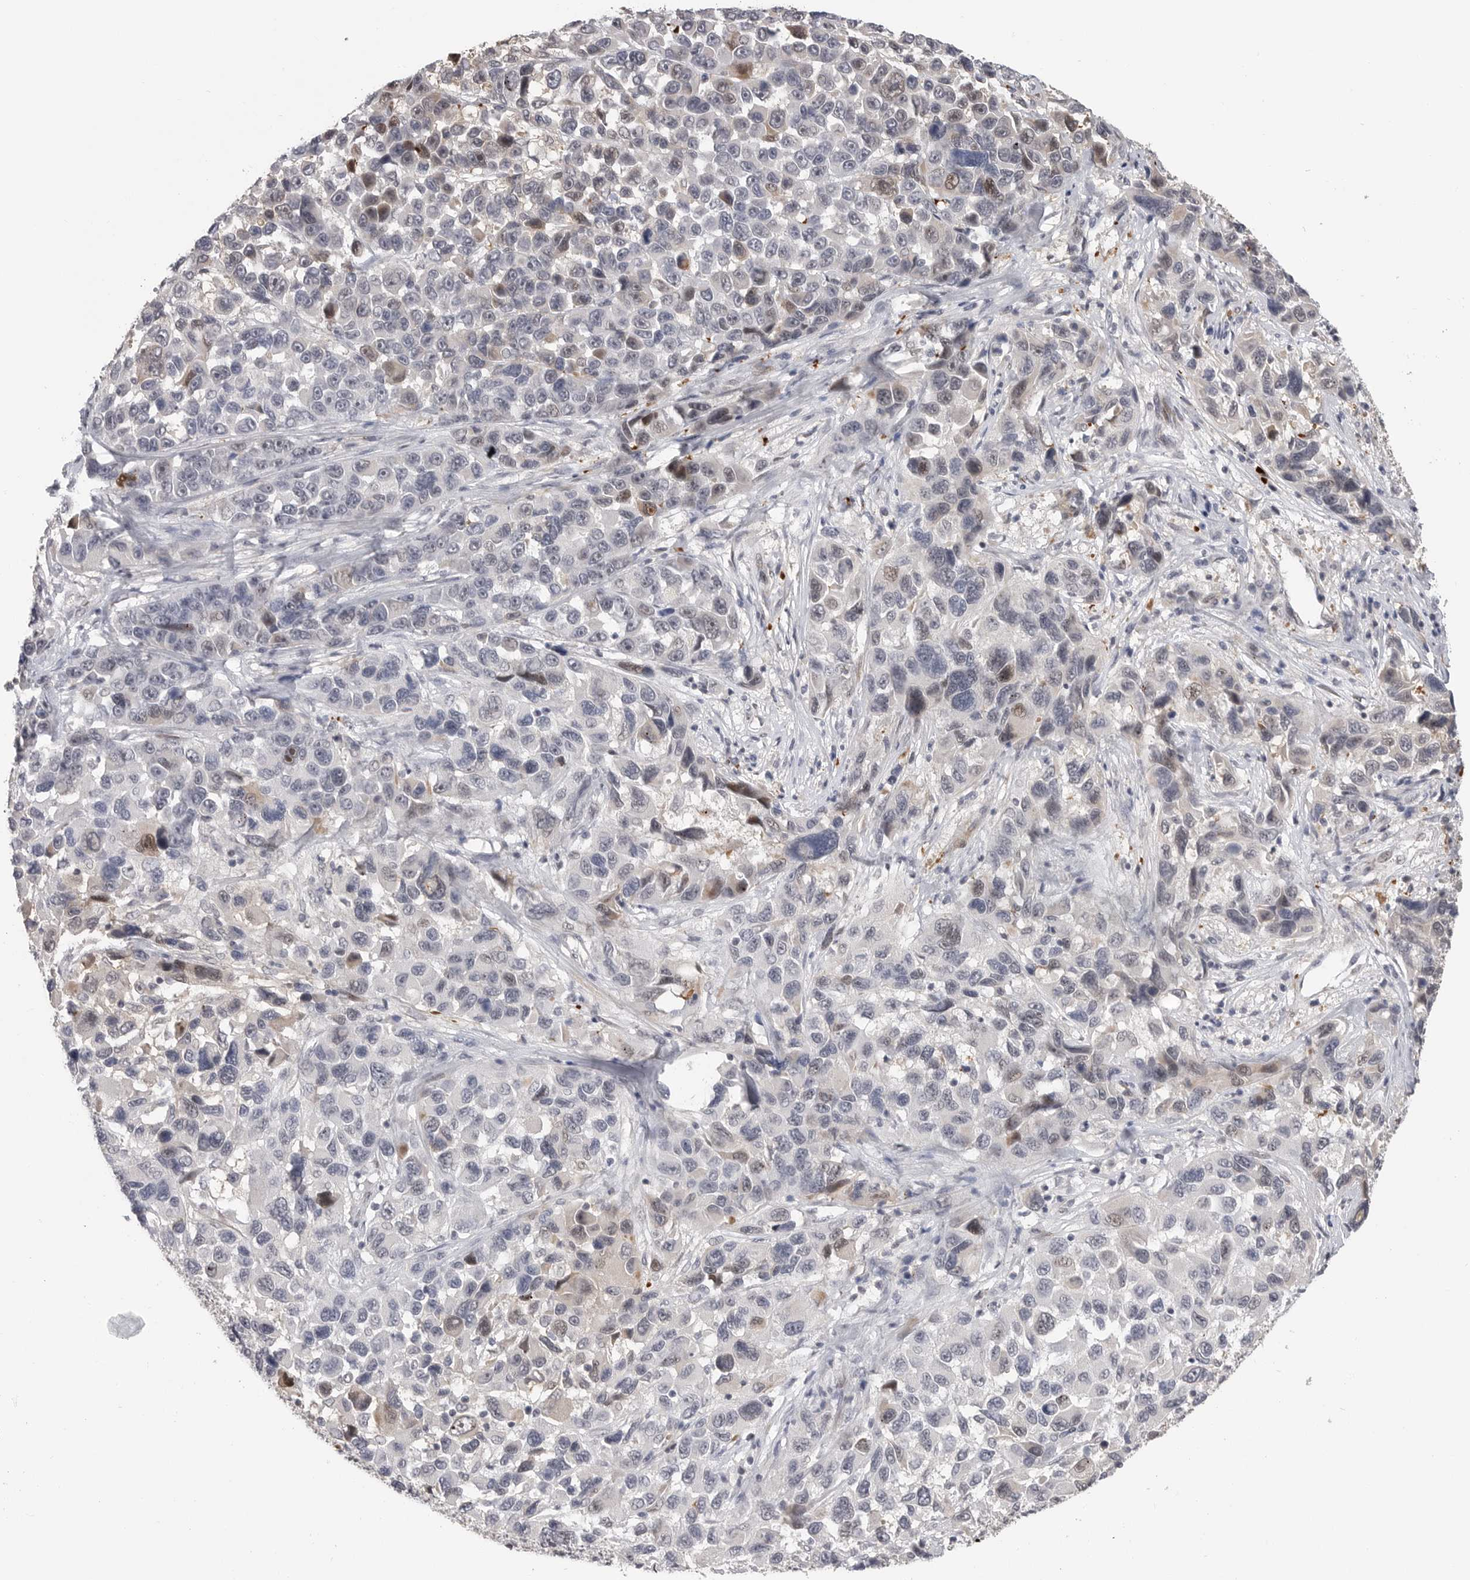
{"staining": {"intensity": "weak", "quantity": "<25%", "location": "nuclear"}, "tissue": "melanoma", "cell_type": "Tumor cells", "image_type": "cancer", "snomed": [{"axis": "morphology", "description": "Malignant melanoma, NOS"}, {"axis": "topography", "description": "Skin"}], "caption": "This is an IHC photomicrograph of melanoma. There is no positivity in tumor cells.", "gene": "PLEKHF1", "patient": {"sex": "male", "age": 53}}